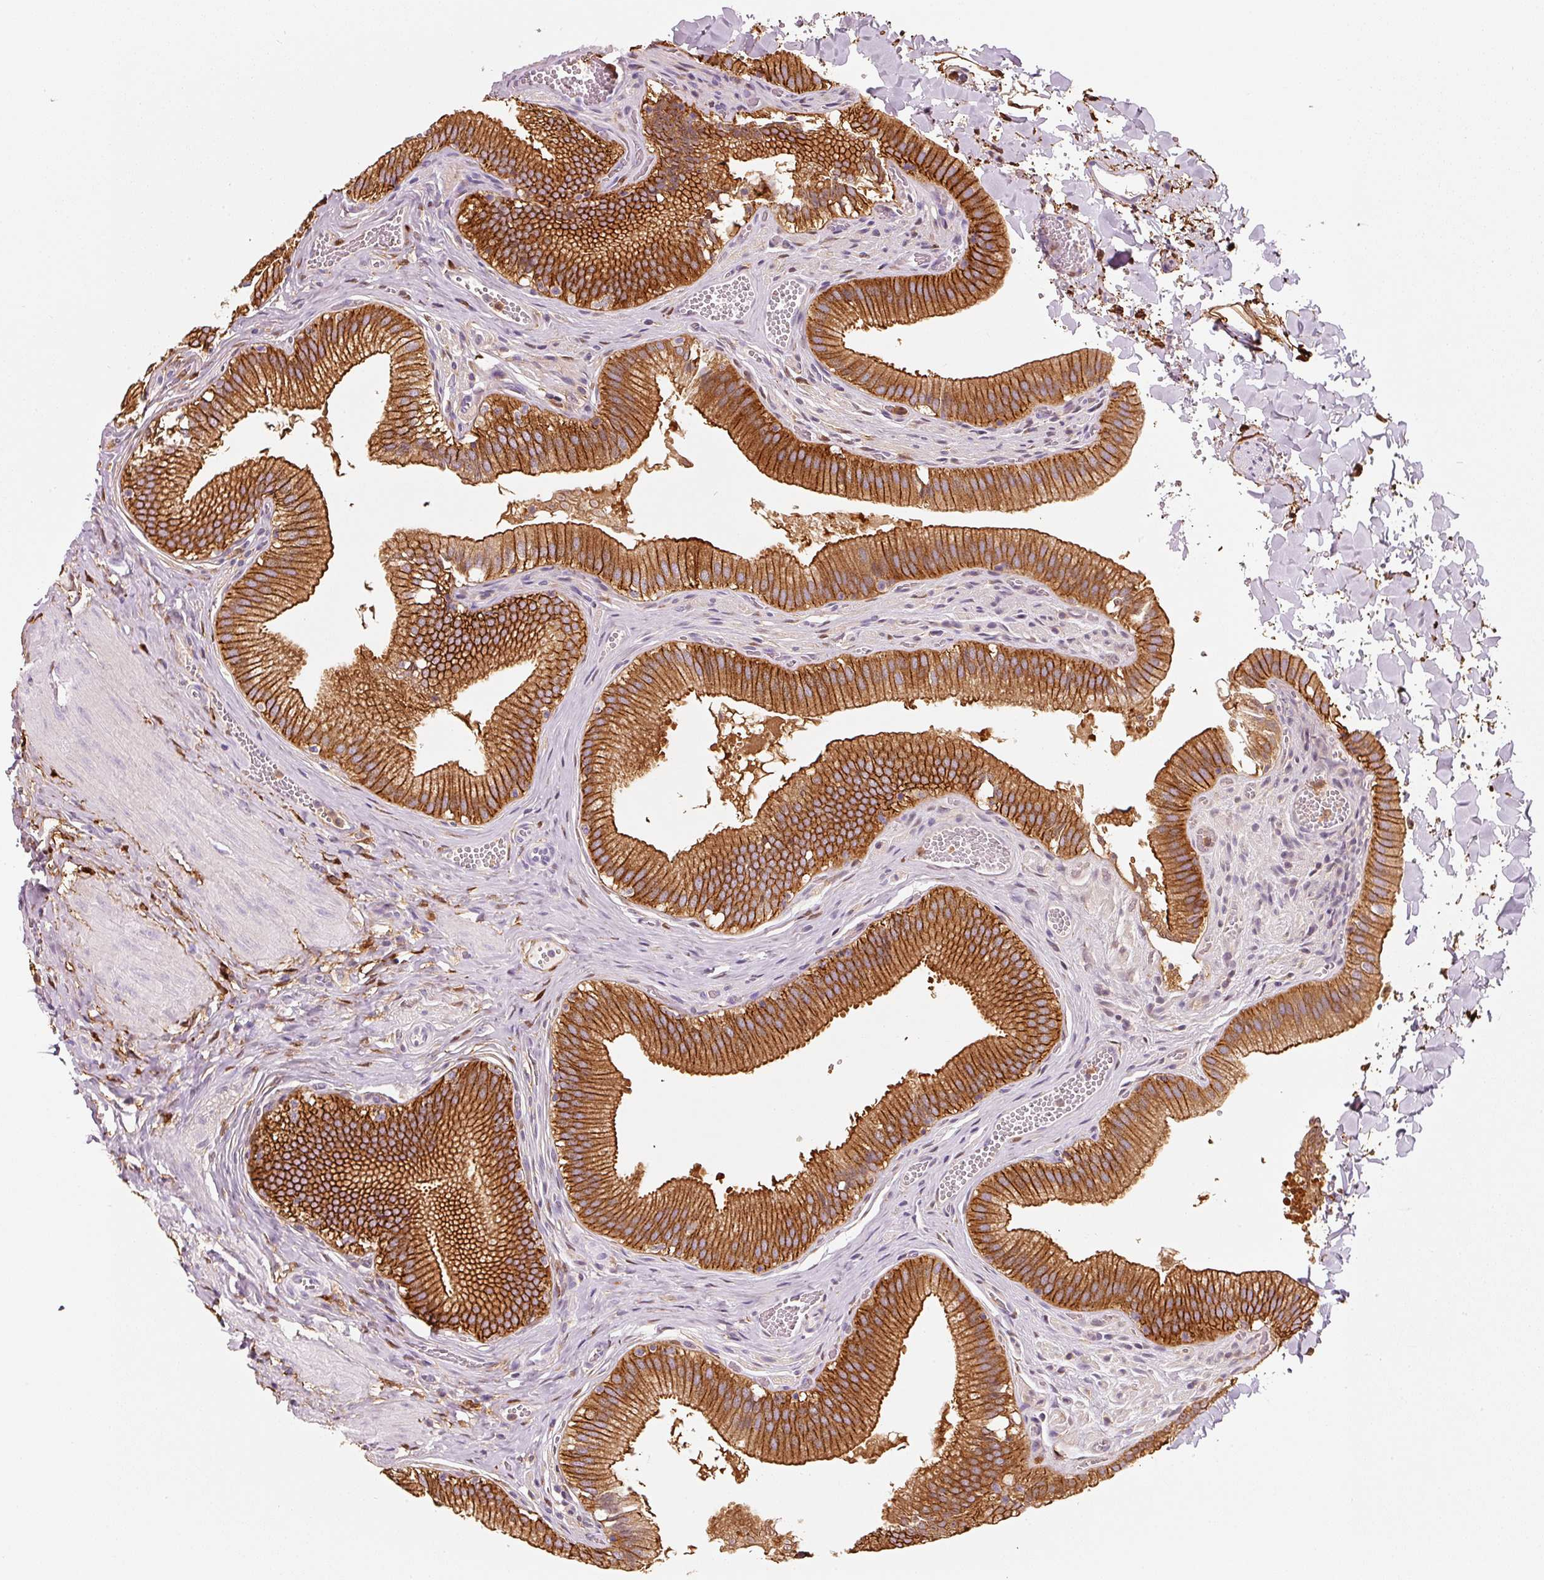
{"staining": {"intensity": "strong", "quantity": ">75%", "location": "cytoplasmic/membranous"}, "tissue": "gallbladder", "cell_type": "Glandular cells", "image_type": "normal", "snomed": [{"axis": "morphology", "description": "Normal tissue, NOS"}, {"axis": "topography", "description": "Gallbladder"}, {"axis": "topography", "description": "Peripheral nerve tissue"}], "caption": "IHC image of unremarkable gallbladder: gallbladder stained using immunohistochemistry (IHC) displays high levels of strong protein expression localized specifically in the cytoplasmic/membranous of glandular cells, appearing as a cytoplasmic/membranous brown color.", "gene": "IQGAP2", "patient": {"sex": "male", "age": 17}}